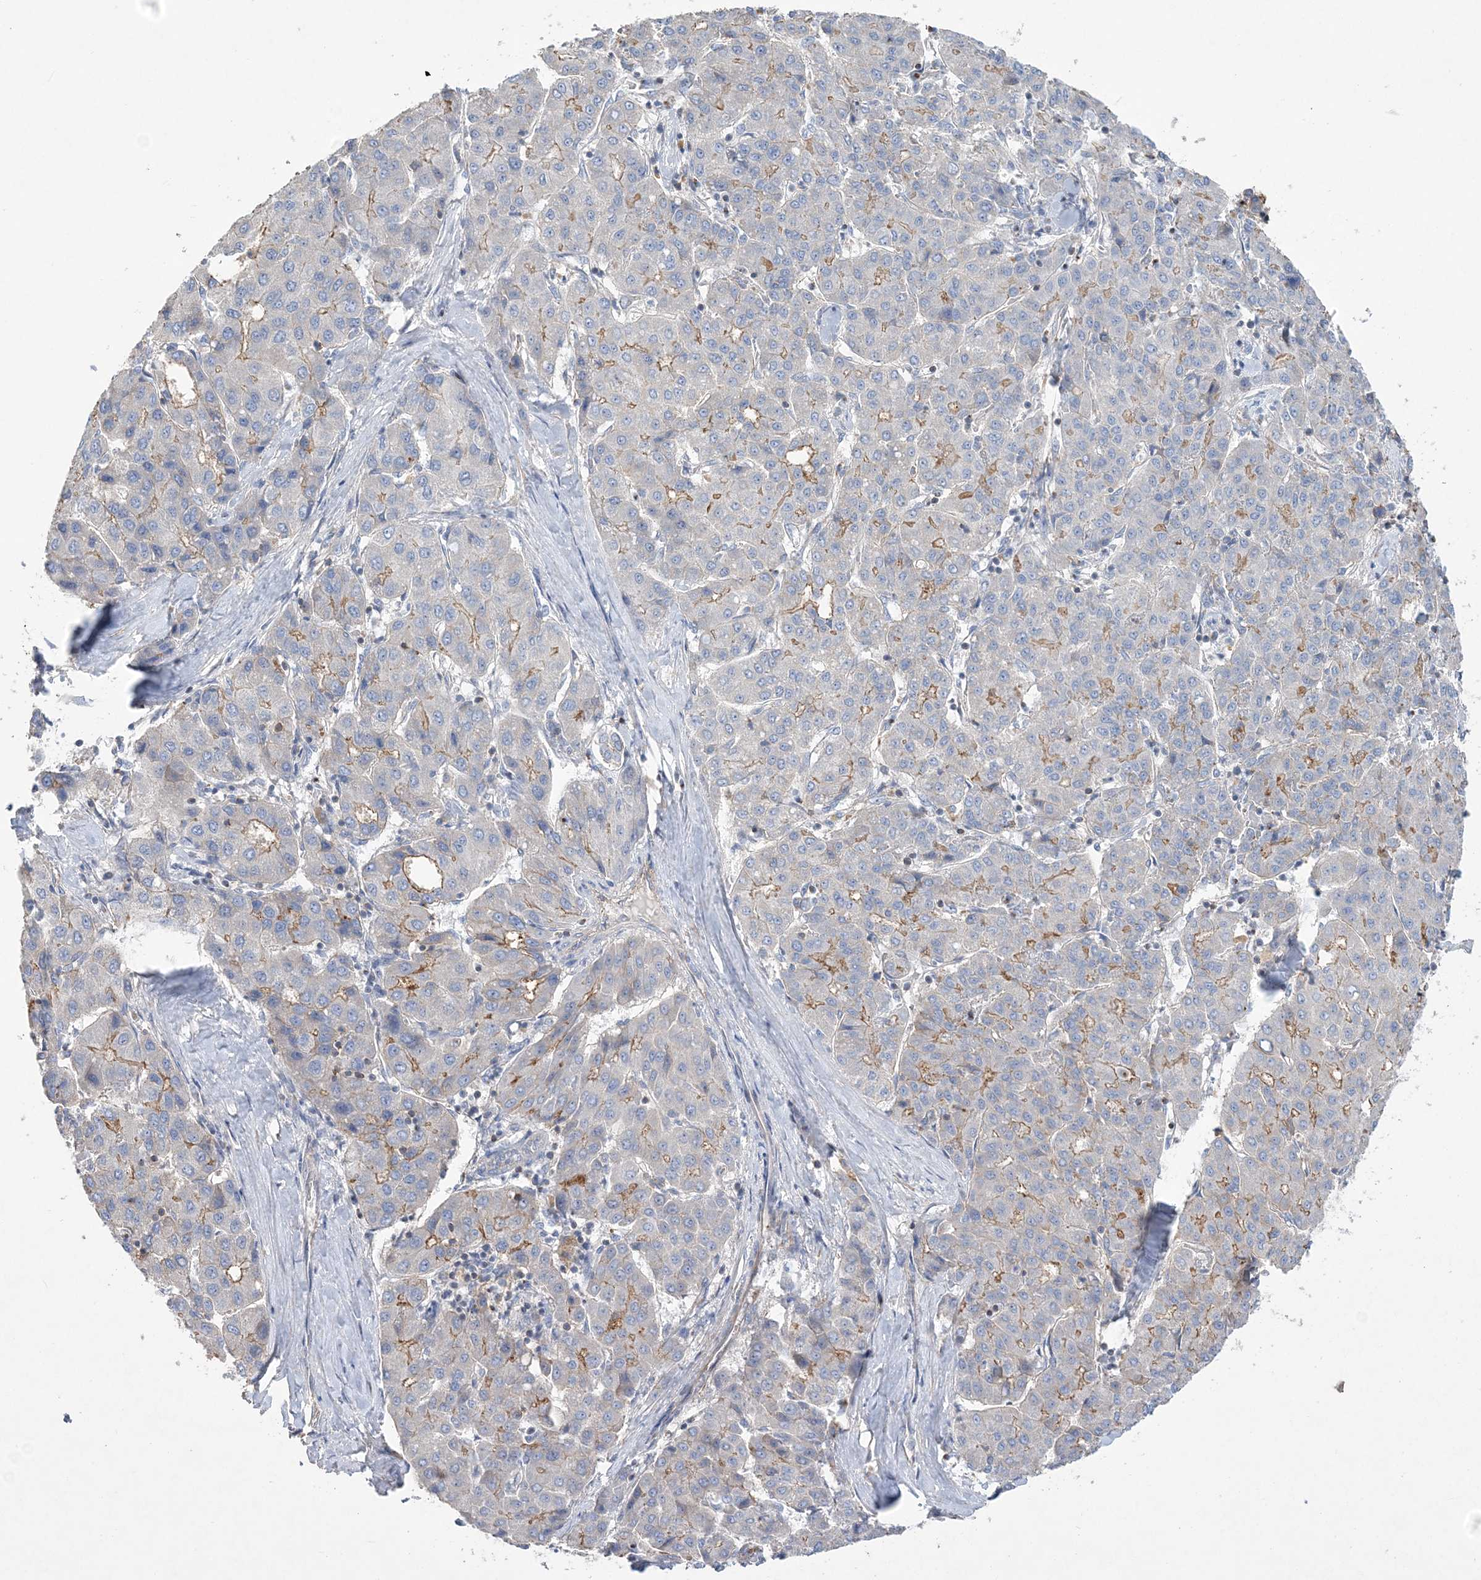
{"staining": {"intensity": "moderate", "quantity": "<25%", "location": "cytoplasmic/membranous"}, "tissue": "liver cancer", "cell_type": "Tumor cells", "image_type": "cancer", "snomed": [{"axis": "morphology", "description": "Carcinoma, Hepatocellular, NOS"}, {"axis": "topography", "description": "Liver"}], "caption": "An IHC histopathology image of neoplastic tissue is shown. Protein staining in brown highlights moderate cytoplasmic/membranous positivity in hepatocellular carcinoma (liver) within tumor cells.", "gene": "PIGC", "patient": {"sex": "male", "age": 65}}